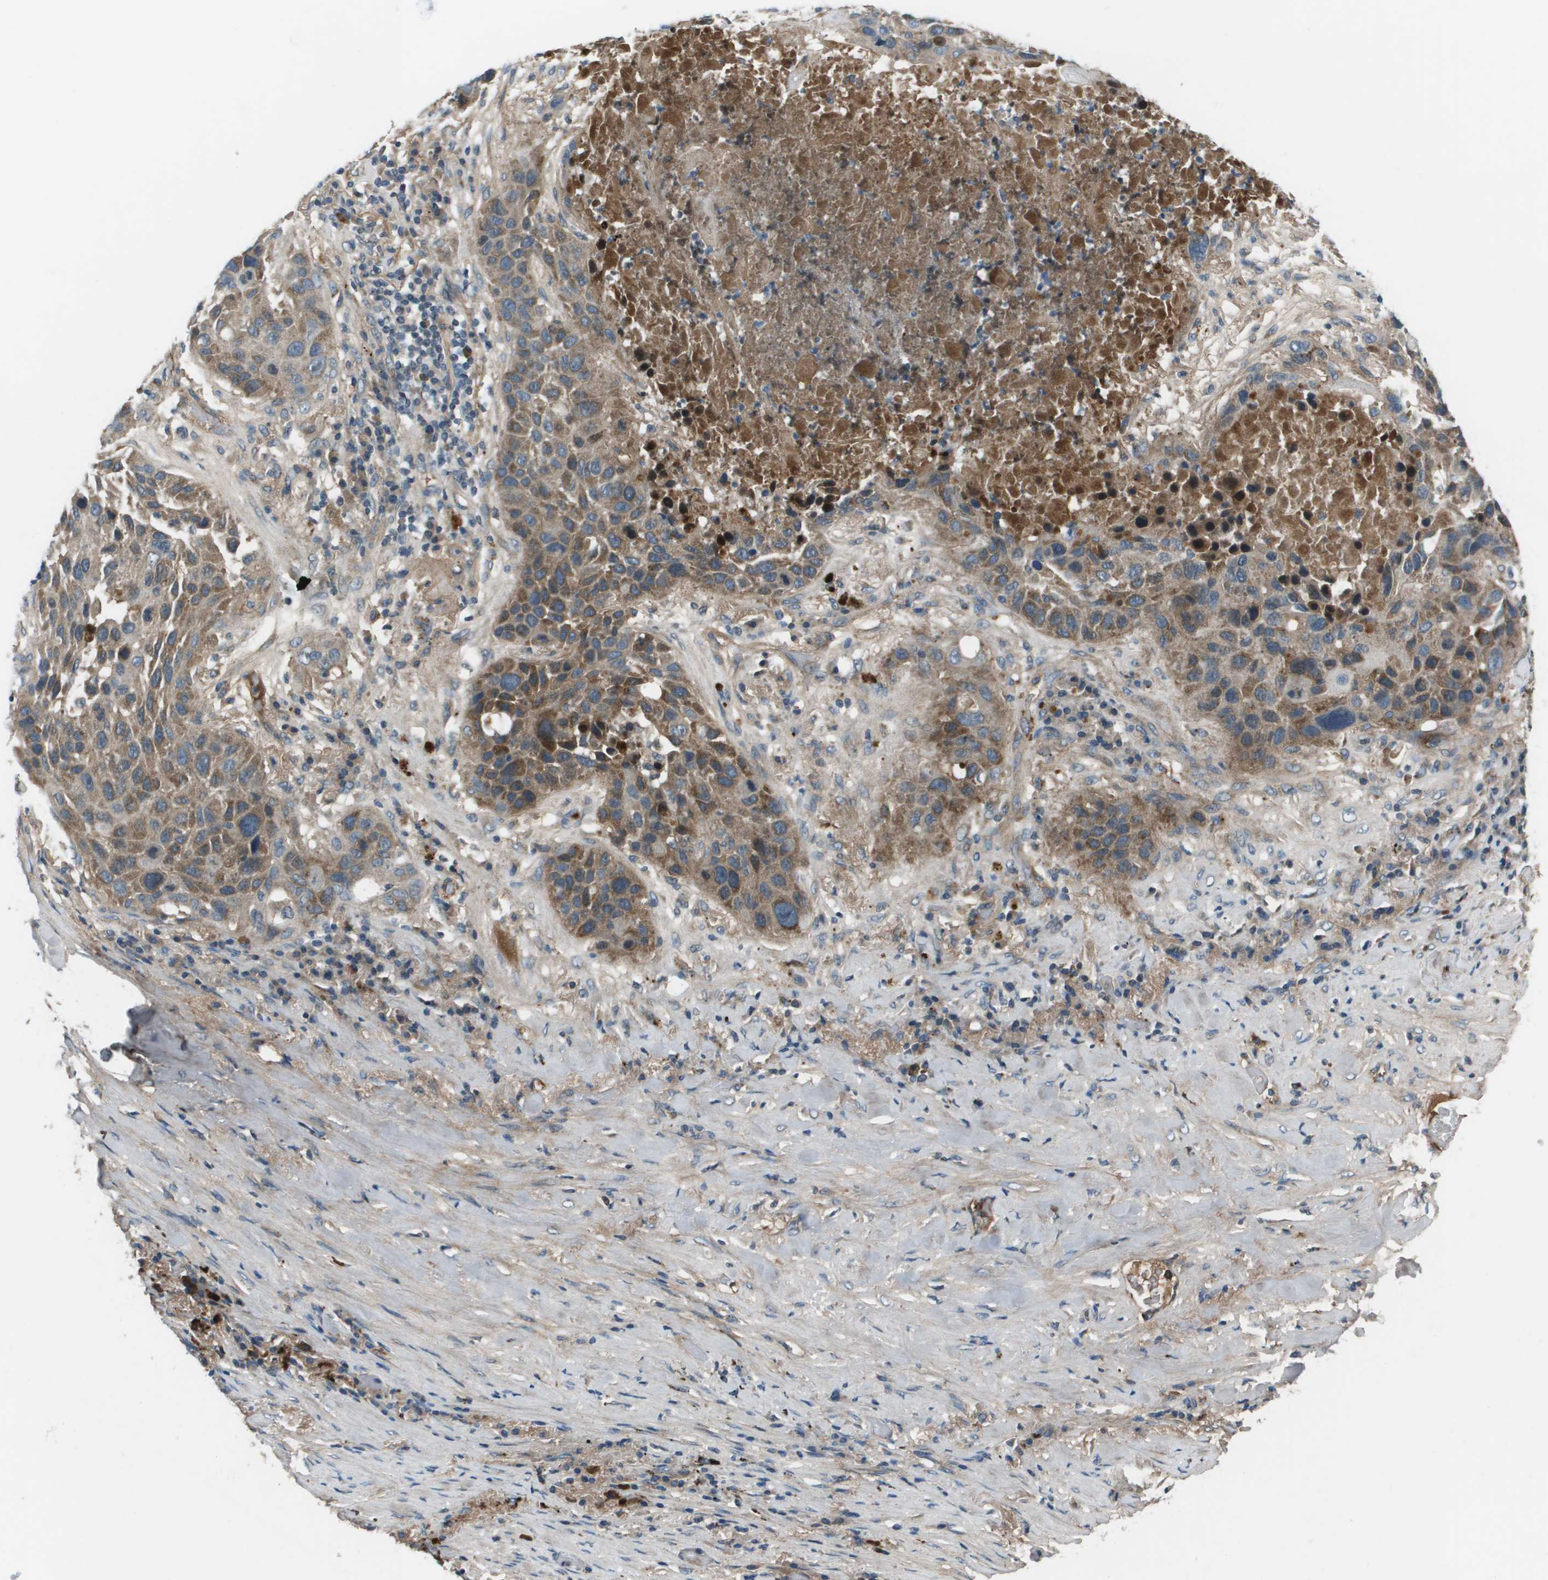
{"staining": {"intensity": "moderate", "quantity": ">75%", "location": "cytoplasmic/membranous"}, "tissue": "lung cancer", "cell_type": "Tumor cells", "image_type": "cancer", "snomed": [{"axis": "morphology", "description": "Squamous cell carcinoma, NOS"}, {"axis": "topography", "description": "Lung"}], "caption": "There is medium levels of moderate cytoplasmic/membranous expression in tumor cells of squamous cell carcinoma (lung), as demonstrated by immunohistochemical staining (brown color).", "gene": "PCOLCE", "patient": {"sex": "male", "age": 57}}